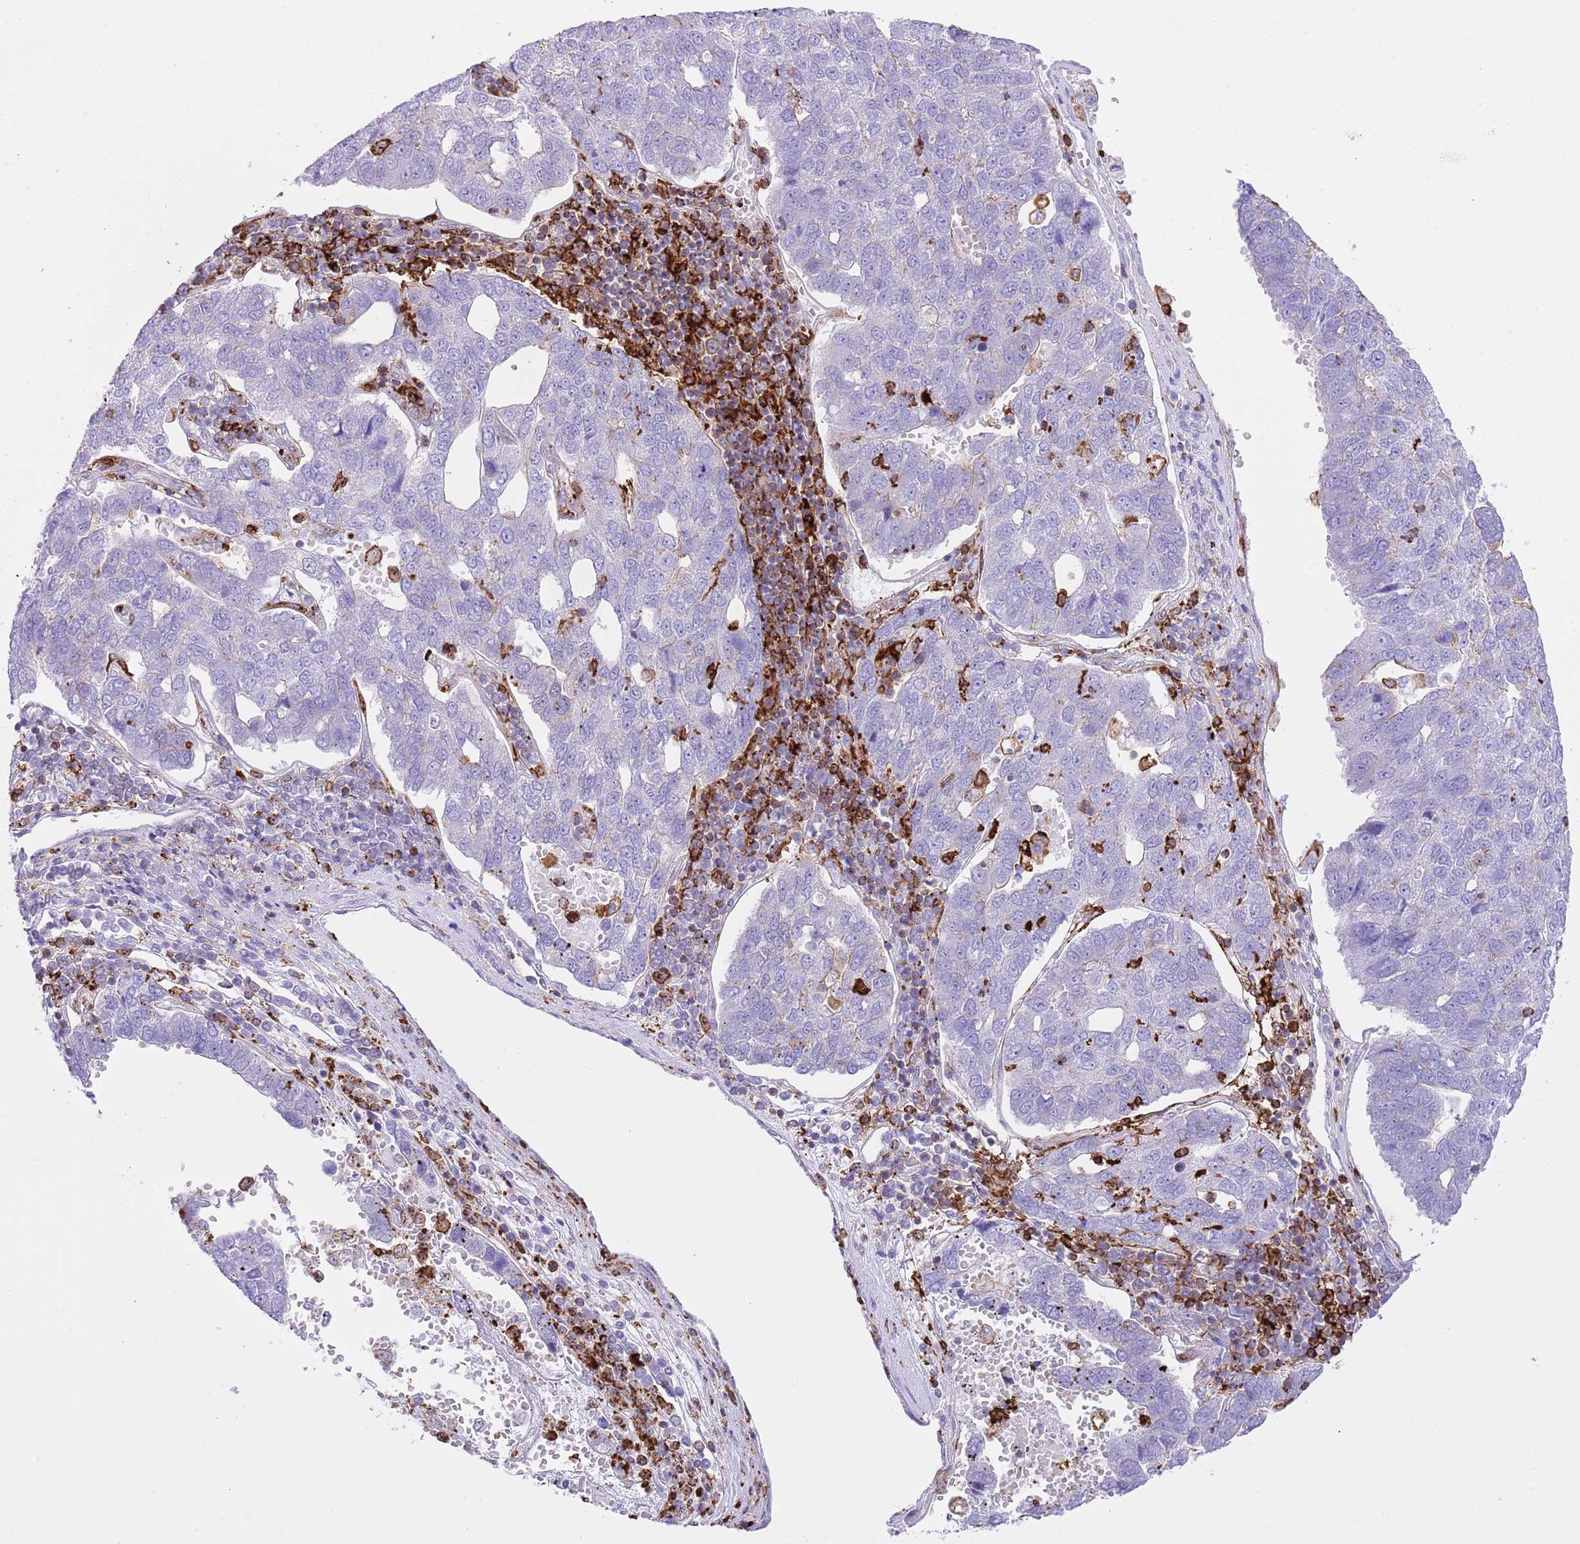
{"staining": {"intensity": "negative", "quantity": "none", "location": "none"}, "tissue": "pancreatic cancer", "cell_type": "Tumor cells", "image_type": "cancer", "snomed": [{"axis": "morphology", "description": "Adenocarcinoma, NOS"}, {"axis": "topography", "description": "Pancreas"}], "caption": "This is a image of immunohistochemistry (IHC) staining of pancreatic adenocarcinoma, which shows no staining in tumor cells. (Immunohistochemistry, brightfield microscopy, high magnification).", "gene": "EFHD2", "patient": {"sex": "female", "age": 61}}